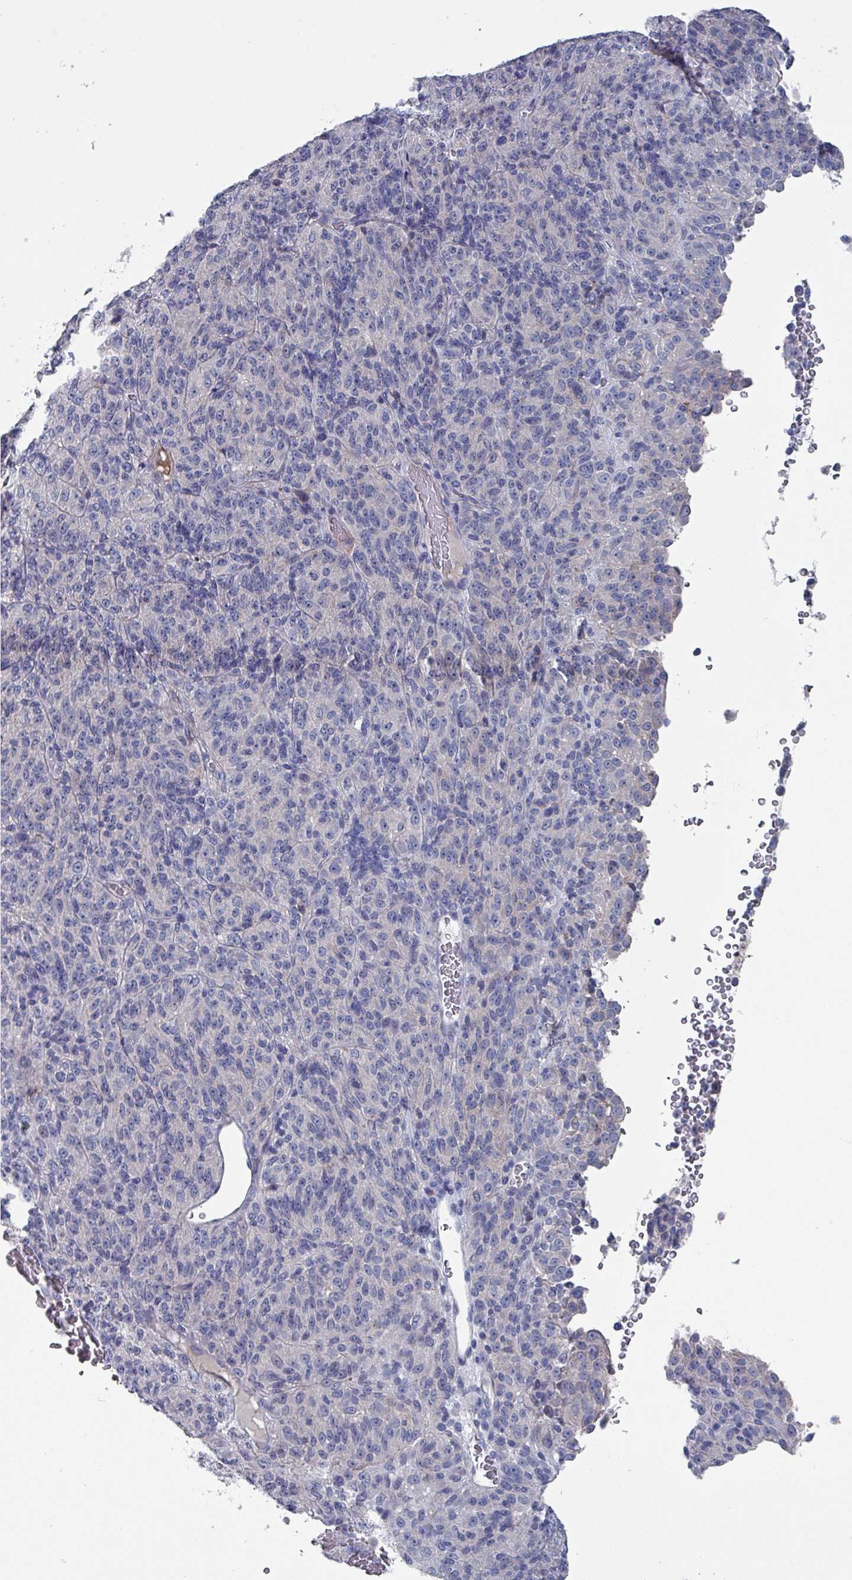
{"staining": {"intensity": "negative", "quantity": "none", "location": "none"}, "tissue": "melanoma", "cell_type": "Tumor cells", "image_type": "cancer", "snomed": [{"axis": "morphology", "description": "Malignant melanoma, Metastatic site"}, {"axis": "topography", "description": "Brain"}], "caption": "Malignant melanoma (metastatic site) was stained to show a protein in brown. There is no significant positivity in tumor cells.", "gene": "DRD5", "patient": {"sex": "female", "age": 56}}